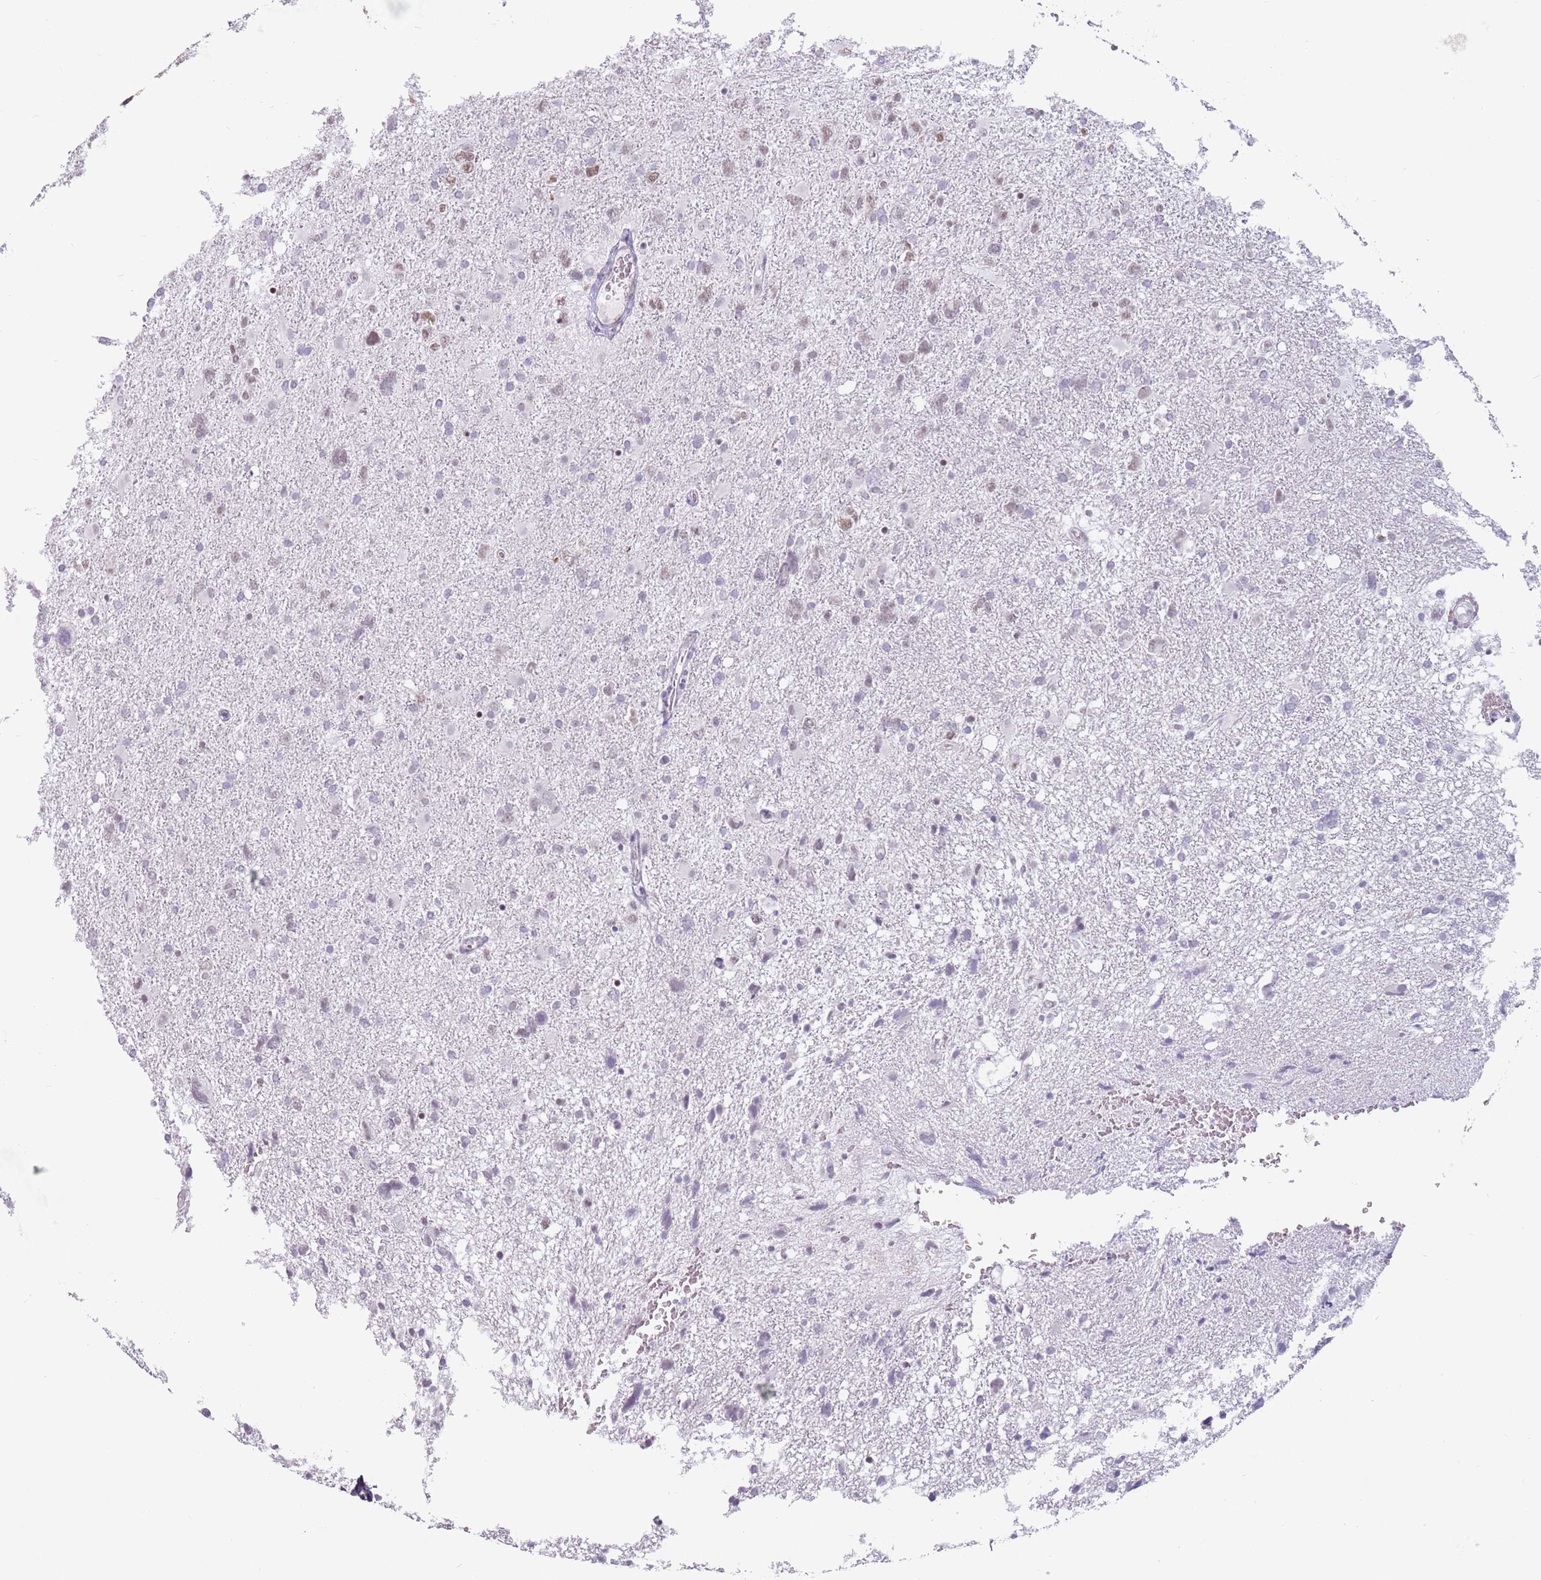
{"staining": {"intensity": "moderate", "quantity": "<25%", "location": "nuclear"}, "tissue": "glioma", "cell_type": "Tumor cells", "image_type": "cancer", "snomed": [{"axis": "morphology", "description": "Glioma, malignant, High grade"}, {"axis": "topography", "description": "Brain"}], "caption": "Tumor cells demonstrate low levels of moderate nuclear expression in about <25% of cells in human malignant glioma (high-grade).", "gene": "PTCHD1", "patient": {"sex": "male", "age": 61}}